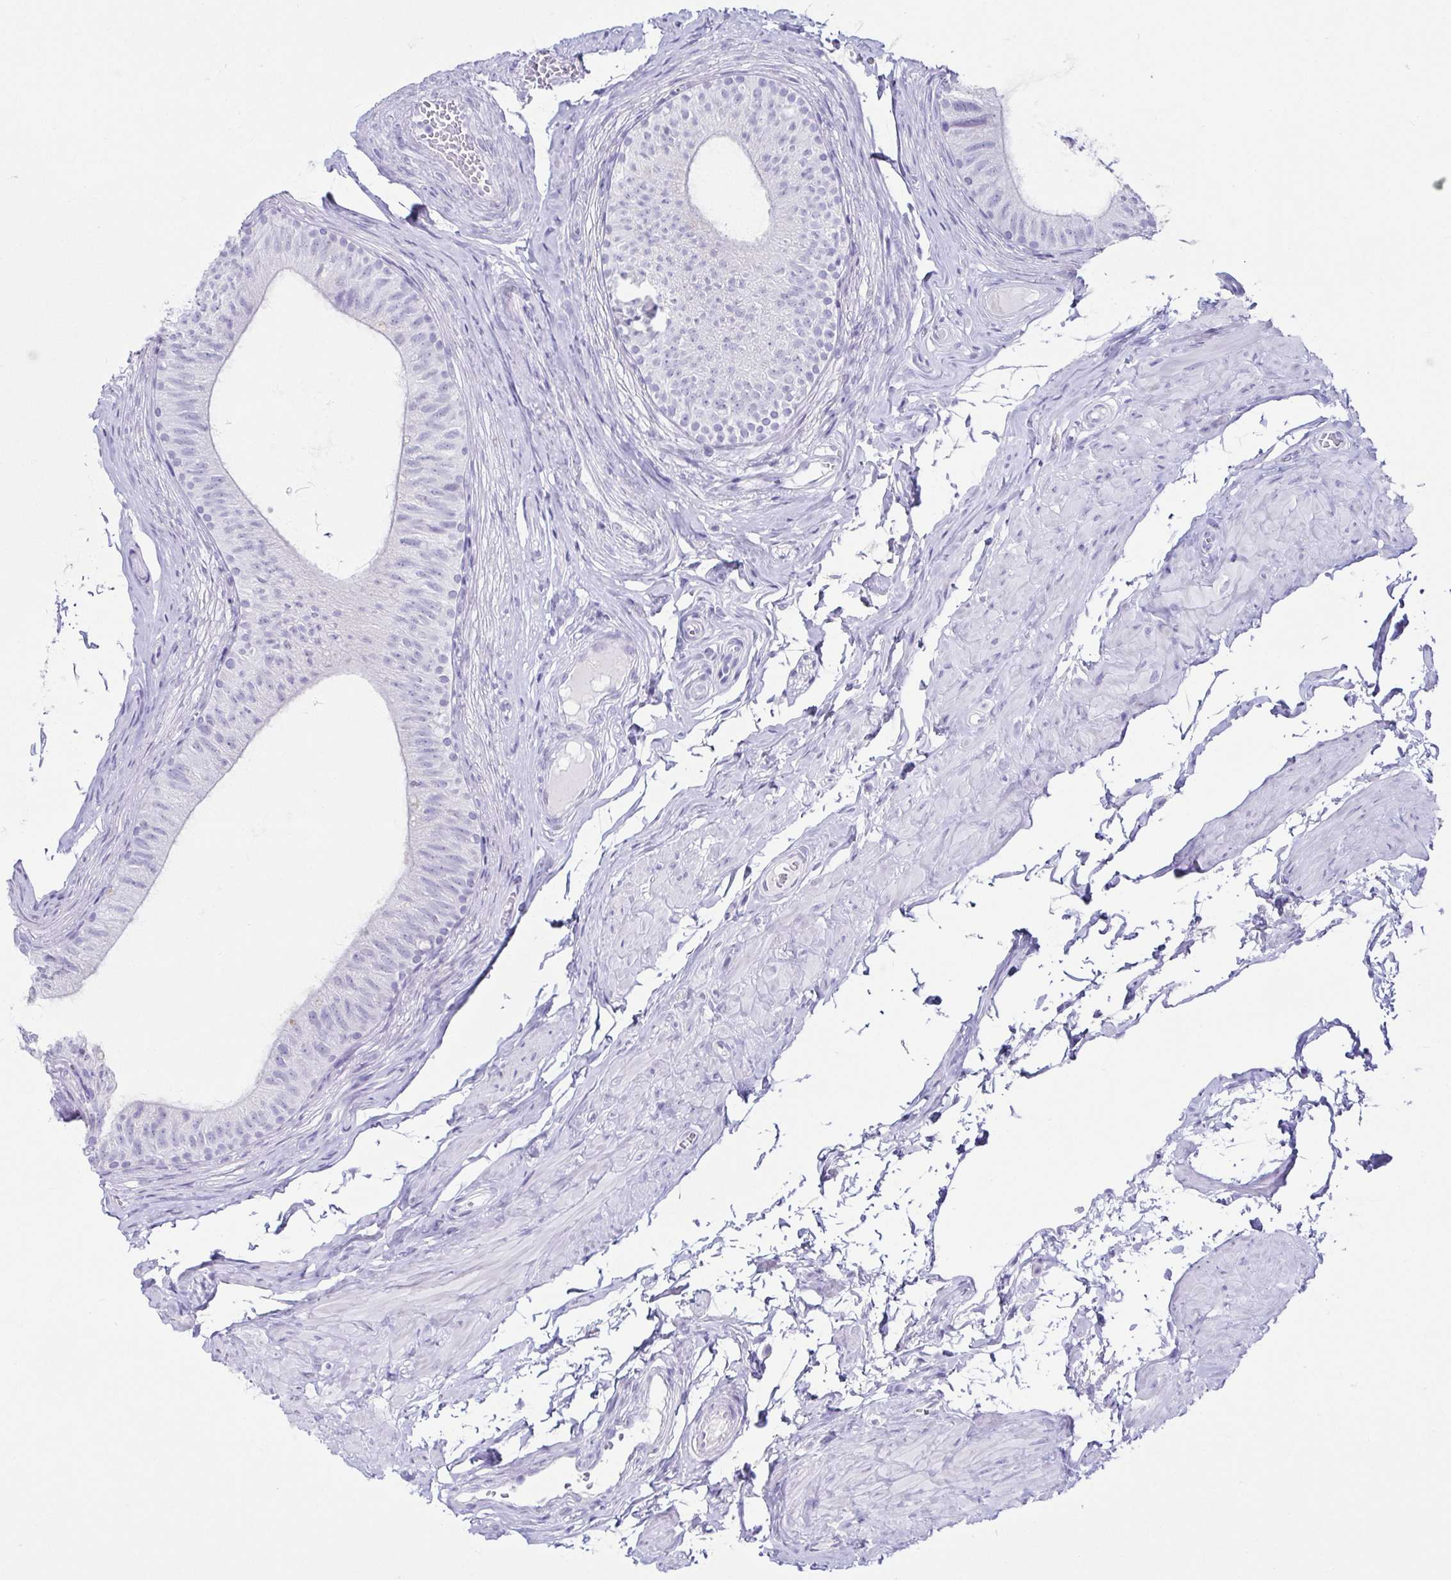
{"staining": {"intensity": "negative", "quantity": "none", "location": "none"}, "tissue": "epididymis", "cell_type": "Glandular cells", "image_type": "normal", "snomed": [{"axis": "morphology", "description": "Normal tissue, NOS"}, {"axis": "topography", "description": "Epididymis, spermatic cord, NOS"}, {"axis": "topography", "description": "Epididymis"}, {"axis": "topography", "description": "Peripheral nerve tissue"}], "caption": "DAB immunohistochemical staining of benign human epididymis demonstrates no significant staining in glandular cells. Brightfield microscopy of immunohistochemistry stained with DAB (brown) and hematoxylin (blue), captured at high magnification.", "gene": "CD164L2", "patient": {"sex": "male", "age": 29}}